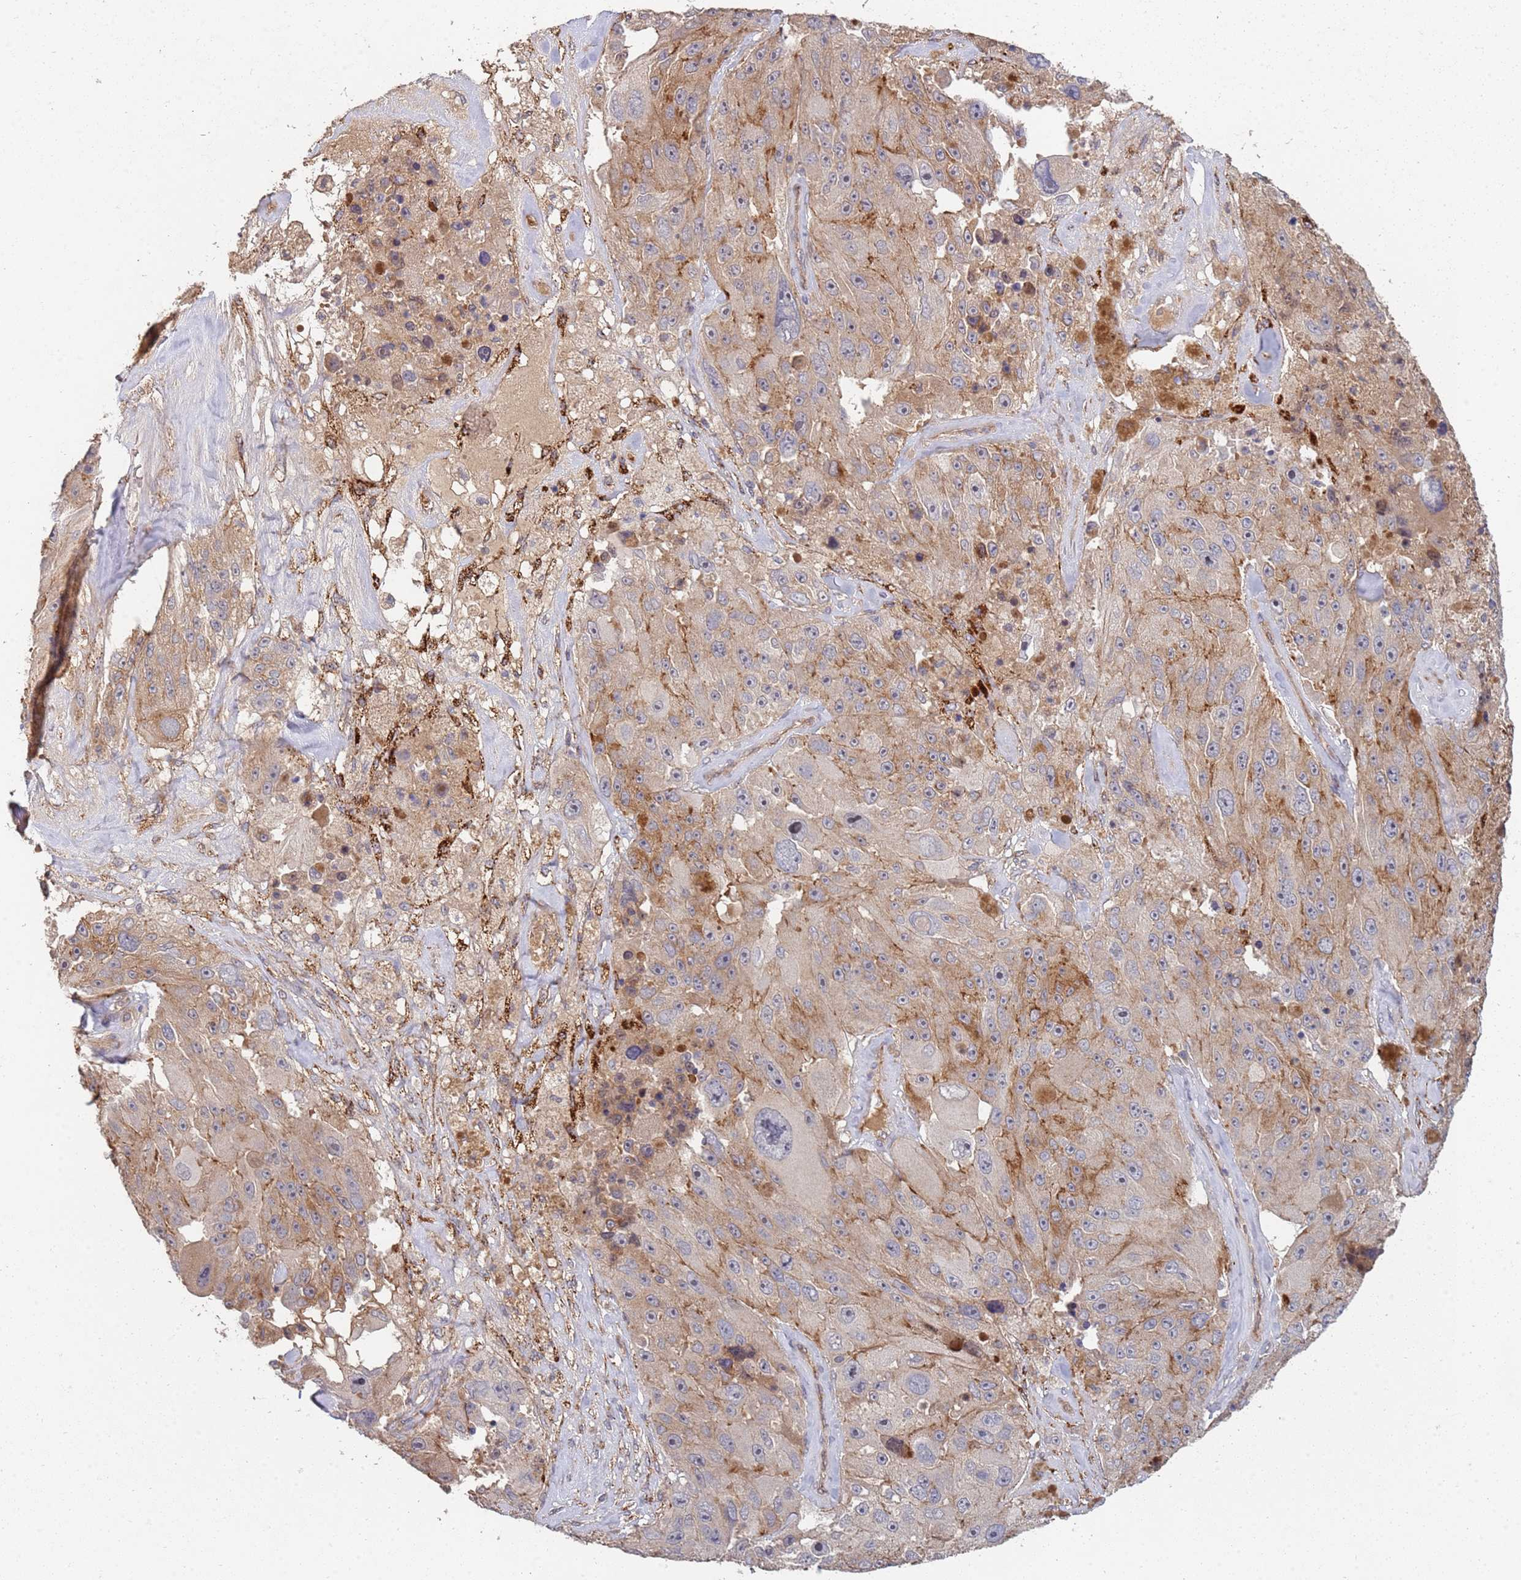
{"staining": {"intensity": "weak", "quantity": ">75%", "location": "cytoplasmic/membranous"}, "tissue": "melanoma", "cell_type": "Tumor cells", "image_type": "cancer", "snomed": [{"axis": "morphology", "description": "Malignant melanoma, Metastatic site"}, {"axis": "topography", "description": "Lymph node"}], "caption": "Immunohistochemistry of malignant melanoma (metastatic site) displays low levels of weak cytoplasmic/membranous staining in about >75% of tumor cells.", "gene": "ABCB6", "patient": {"sex": "male", "age": 62}}